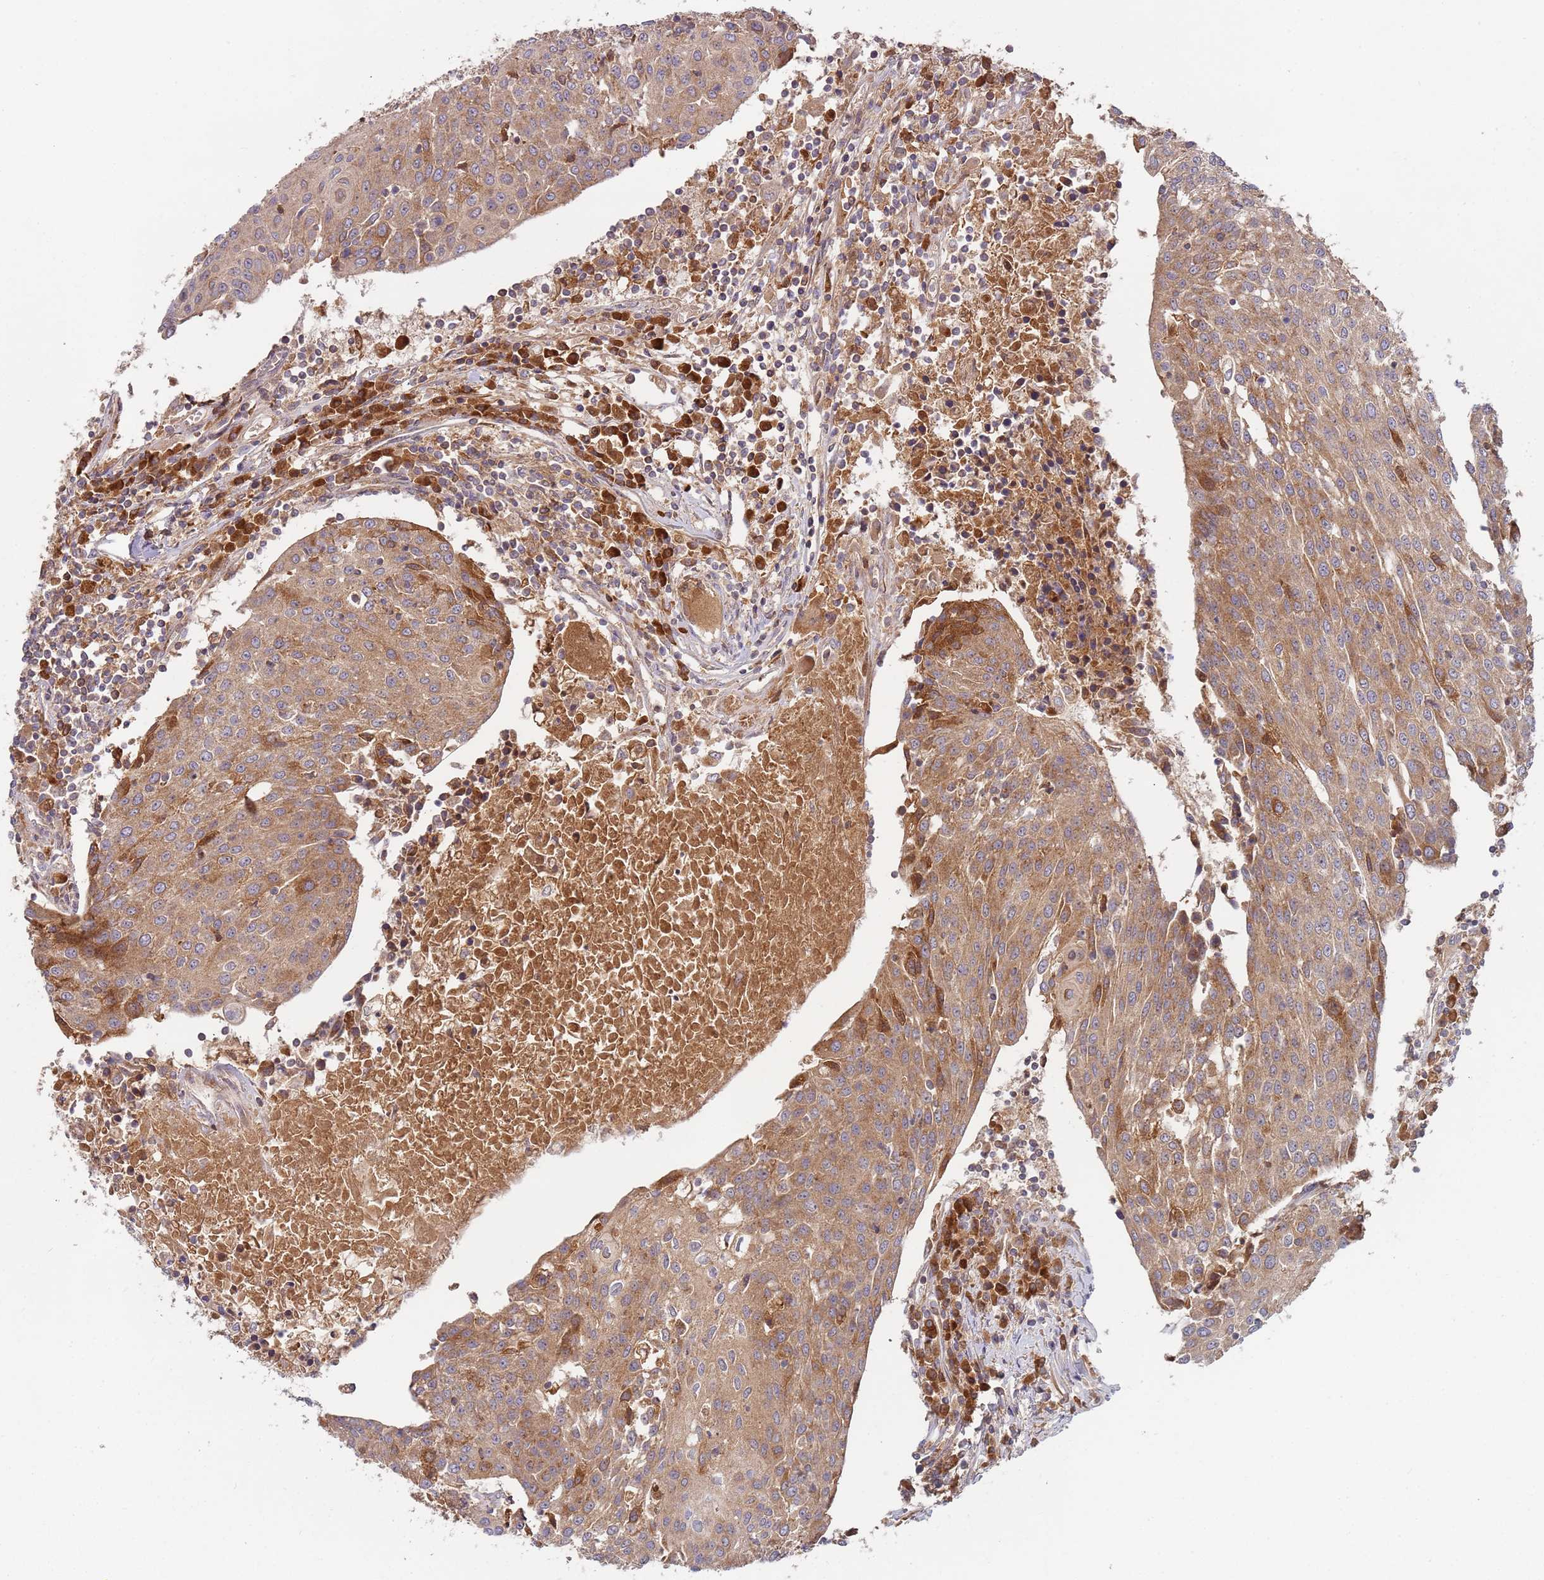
{"staining": {"intensity": "moderate", "quantity": ">75%", "location": "cytoplasmic/membranous"}, "tissue": "urothelial cancer", "cell_type": "Tumor cells", "image_type": "cancer", "snomed": [{"axis": "morphology", "description": "Urothelial carcinoma, High grade"}, {"axis": "topography", "description": "Urinary bladder"}], "caption": "Human urothelial carcinoma (high-grade) stained with a protein marker displays moderate staining in tumor cells.", "gene": "OR5A2", "patient": {"sex": "female", "age": 85}}